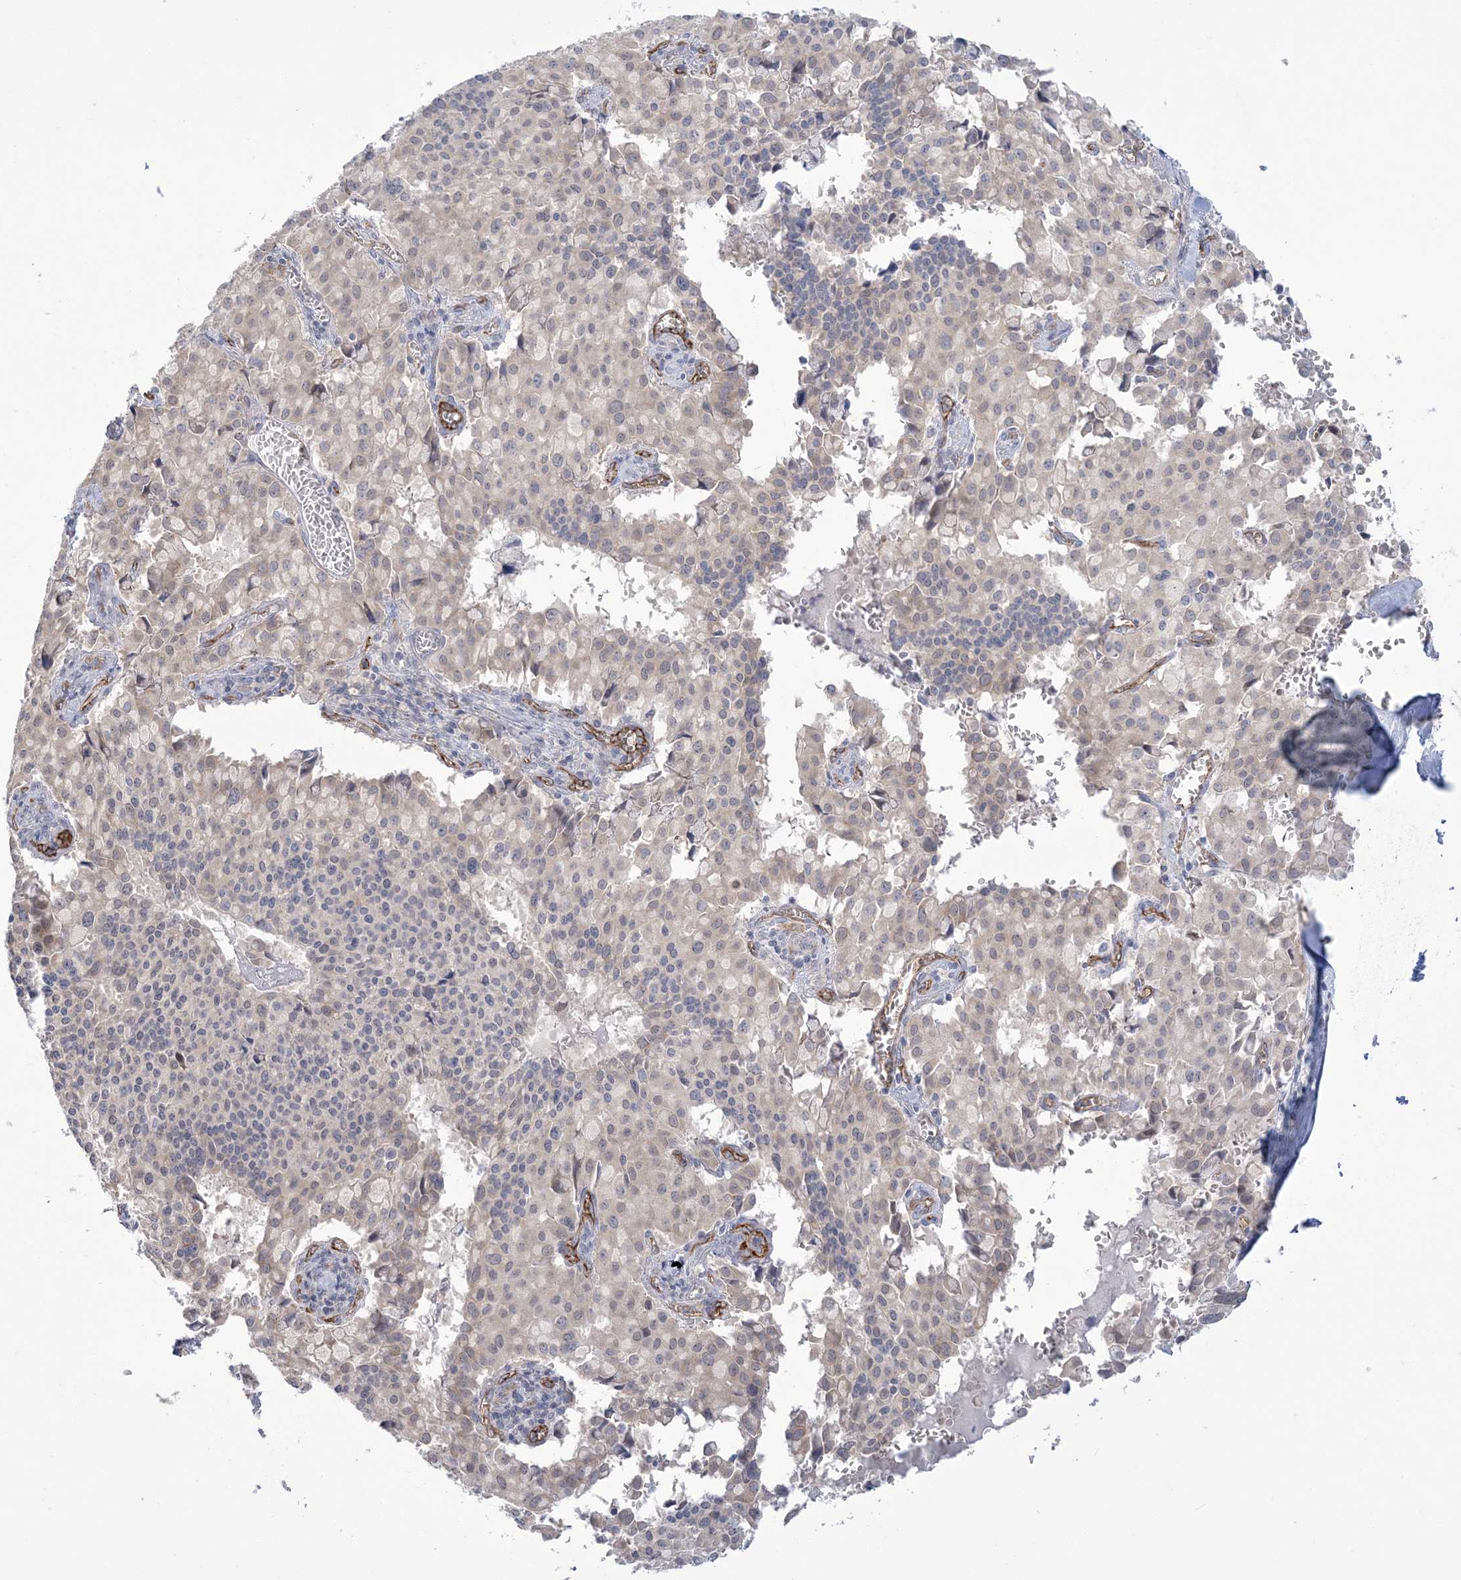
{"staining": {"intensity": "weak", "quantity": "25%-75%", "location": "cytoplasmic/membranous"}, "tissue": "pancreatic cancer", "cell_type": "Tumor cells", "image_type": "cancer", "snomed": [{"axis": "morphology", "description": "Adenocarcinoma, NOS"}, {"axis": "topography", "description": "Pancreas"}], "caption": "High-power microscopy captured an immunohistochemistry (IHC) photomicrograph of adenocarcinoma (pancreatic), revealing weak cytoplasmic/membranous staining in approximately 25%-75% of tumor cells. (DAB (3,3'-diaminobenzidine) = brown stain, brightfield microscopy at high magnification).", "gene": "FARSB", "patient": {"sex": "male", "age": 65}}